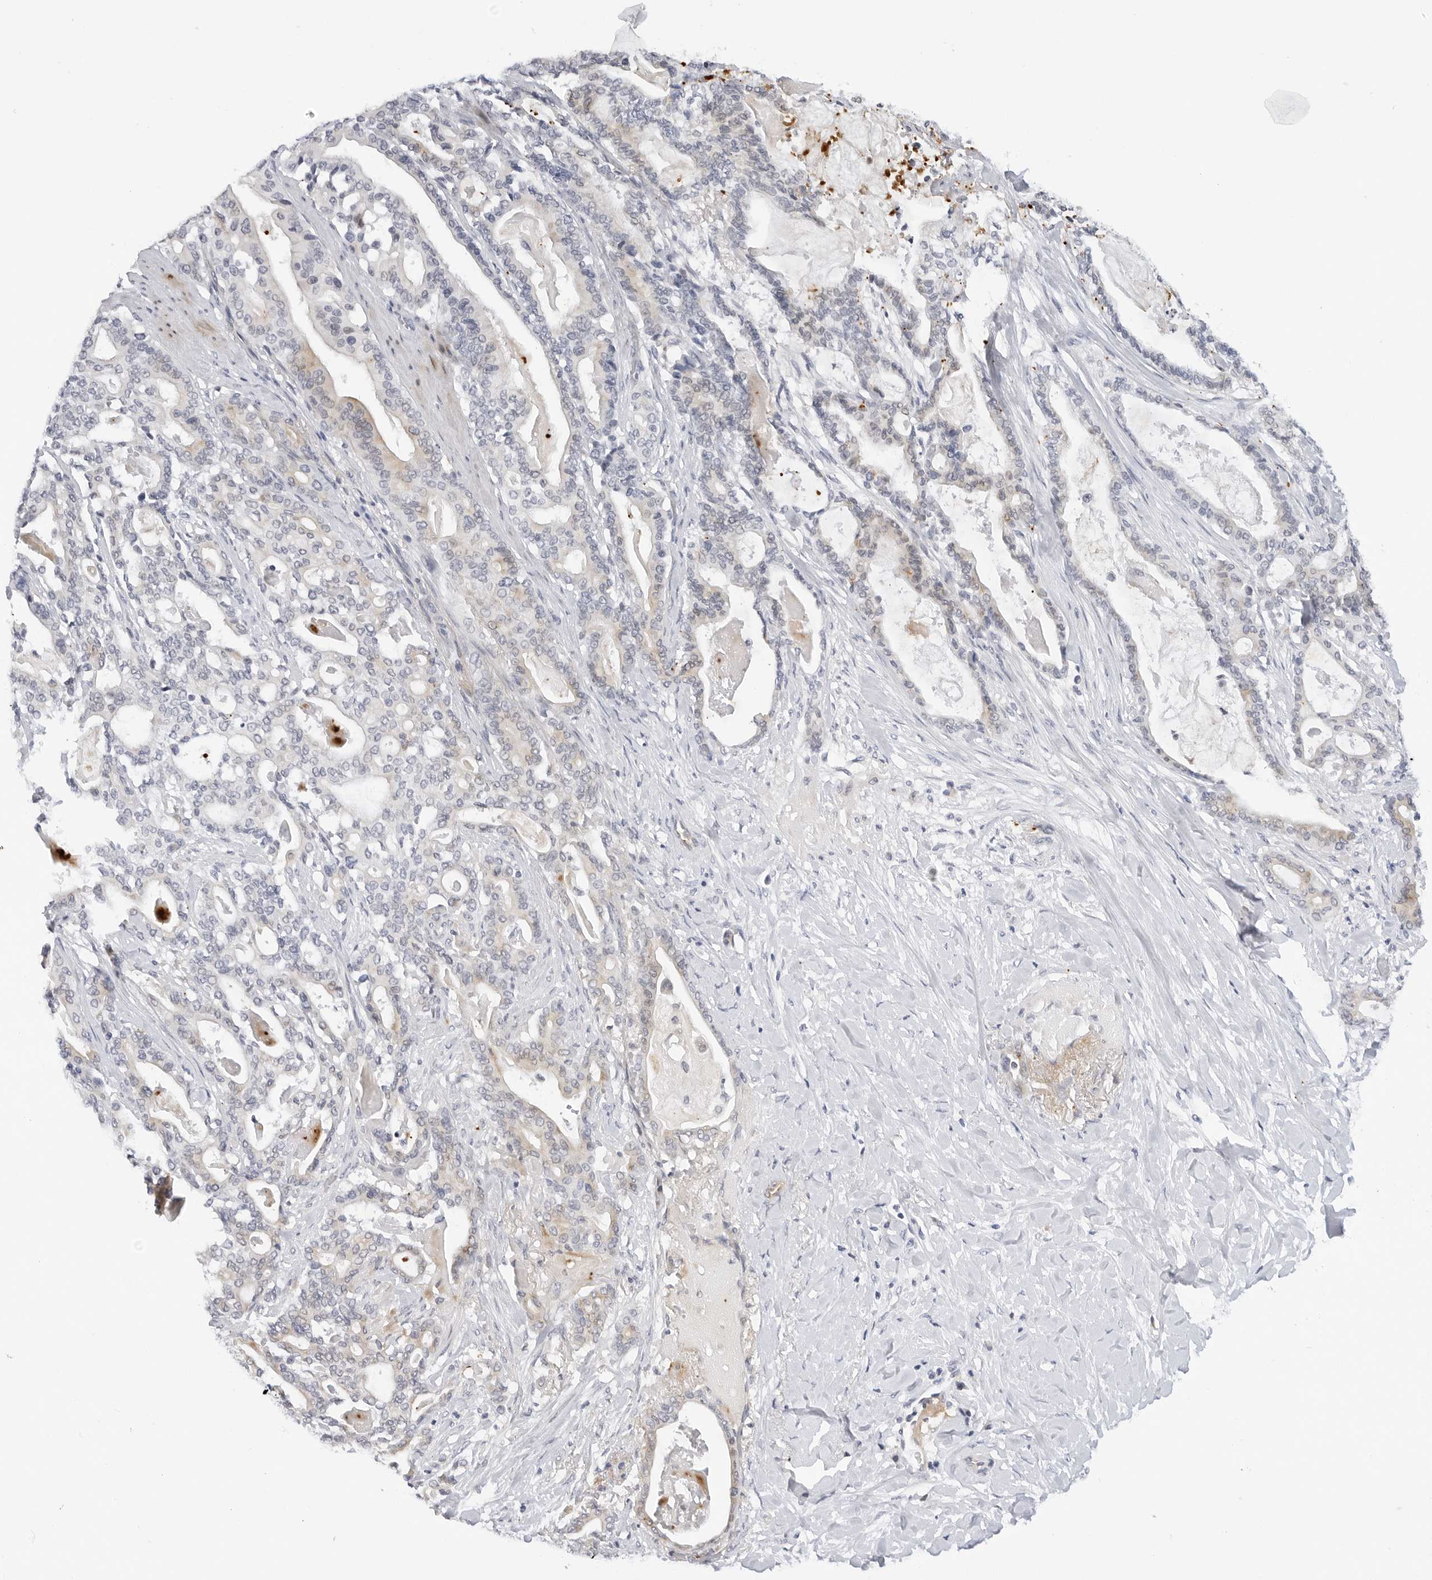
{"staining": {"intensity": "weak", "quantity": "<25%", "location": "cytoplasmic/membranous"}, "tissue": "pancreatic cancer", "cell_type": "Tumor cells", "image_type": "cancer", "snomed": [{"axis": "morphology", "description": "Adenocarcinoma, NOS"}, {"axis": "topography", "description": "Pancreas"}], "caption": "An IHC histopathology image of pancreatic adenocarcinoma is shown. There is no staining in tumor cells of pancreatic adenocarcinoma.", "gene": "MAP2K5", "patient": {"sex": "male", "age": 63}}